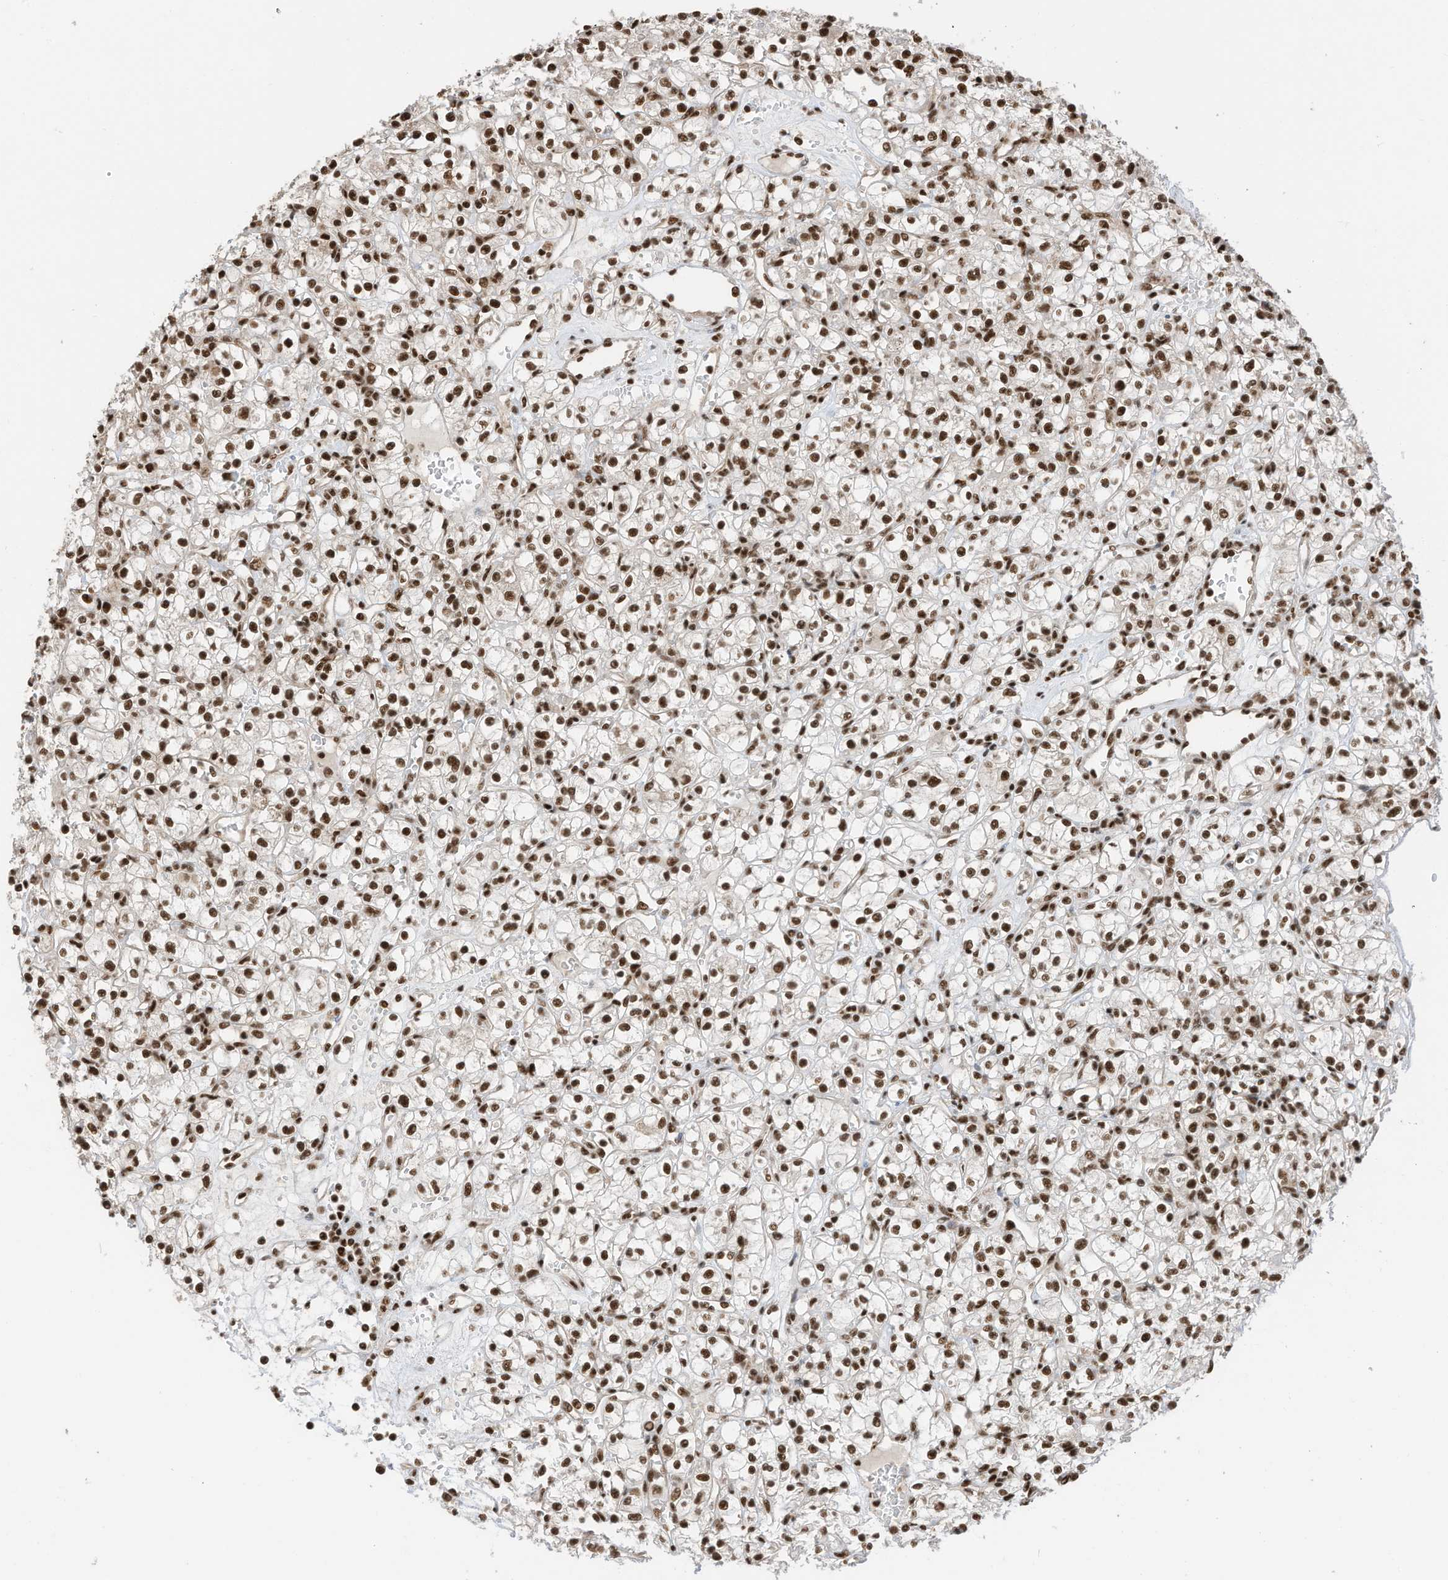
{"staining": {"intensity": "moderate", "quantity": ">75%", "location": "nuclear"}, "tissue": "renal cancer", "cell_type": "Tumor cells", "image_type": "cancer", "snomed": [{"axis": "morphology", "description": "Adenocarcinoma, NOS"}, {"axis": "topography", "description": "Kidney"}], "caption": "Human renal adenocarcinoma stained with a protein marker displays moderate staining in tumor cells.", "gene": "SF3A3", "patient": {"sex": "female", "age": 59}}